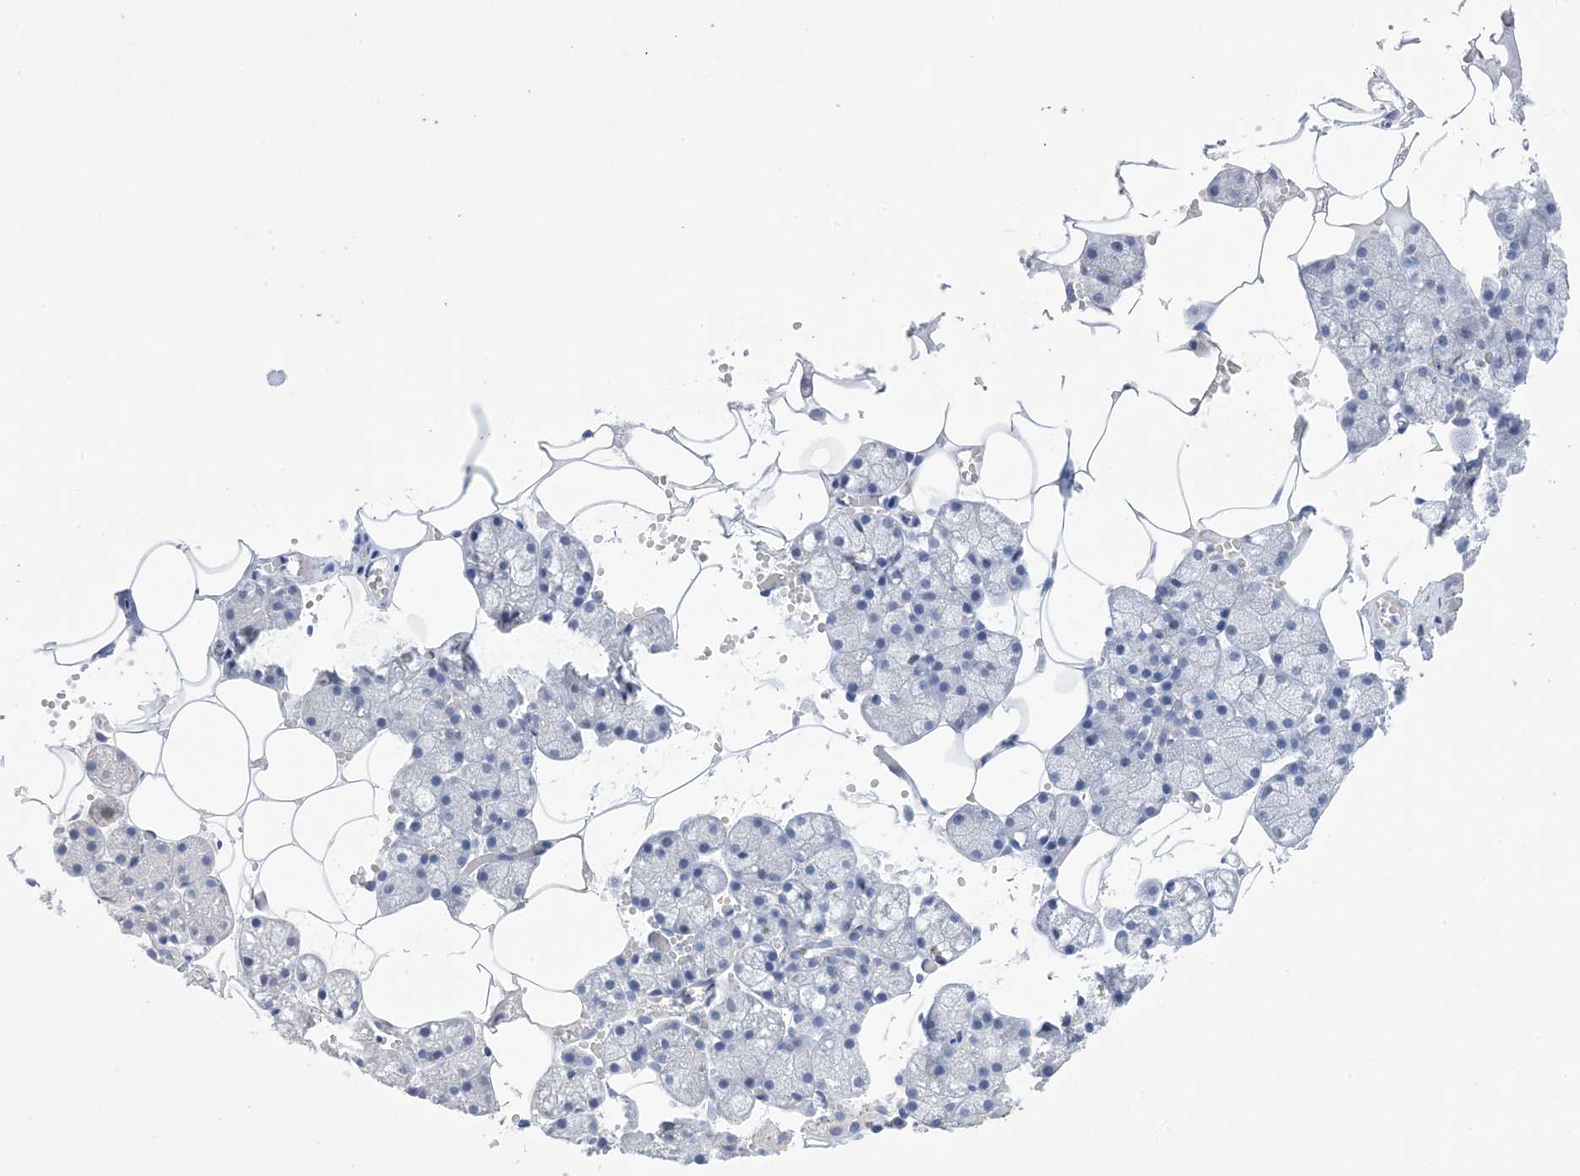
{"staining": {"intensity": "negative", "quantity": "none", "location": "none"}, "tissue": "salivary gland", "cell_type": "Glandular cells", "image_type": "normal", "snomed": [{"axis": "morphology", "description": "Normal tissue, NOS"}, {"axis": "topography", "description": "Salivary gland"}], "caption": "The IHC photomicrograph has no significant staining in glandular cells of salivary gland.", "gene": "DSC3", "patient": {"sex": "male", "age": 62}}